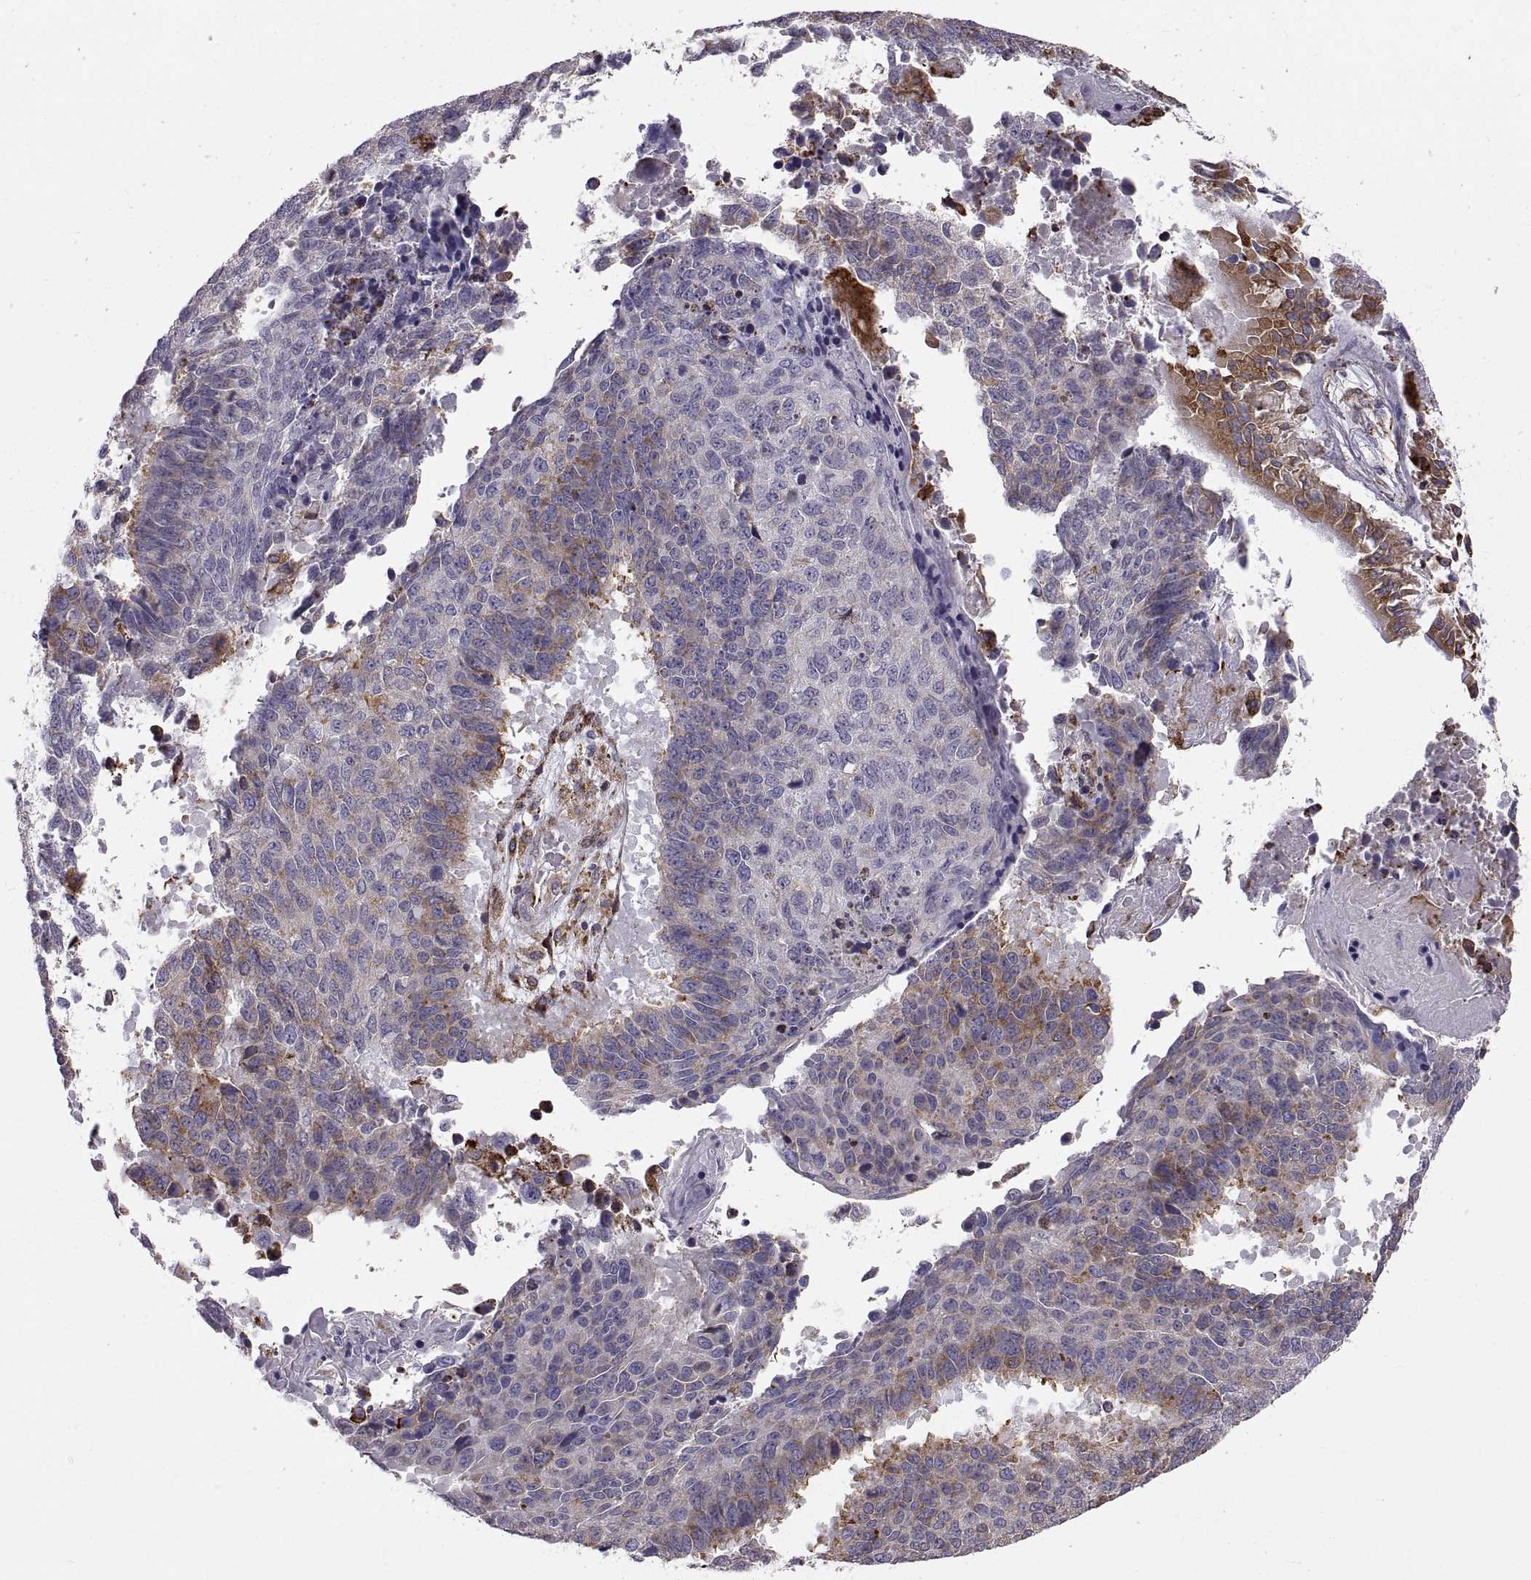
{"staining": {"intensity": "strong", "quantity": "<25%", "location": "cytoplasmic/membranous"}, "tissue": "lung cancer", "cell_type": "Tumor cells", "image_type": "cancer", "snomed": [{"axis": "morphology", "description": "Squamous cell carcinoma, NOS"}, {"axis": "topography", "description": "Lung"}], "caption": "Immunohistochemistry of human squamous cell carcinoma (lung) displays medium levels of strong cytoplasmic/membranous expression in about <25% of tumor cells. (Brightfield microscopy of DAB IHC at high magnification).", "gene": "PLEKHB2", "patient": {"sex": "male", "age": 73}}